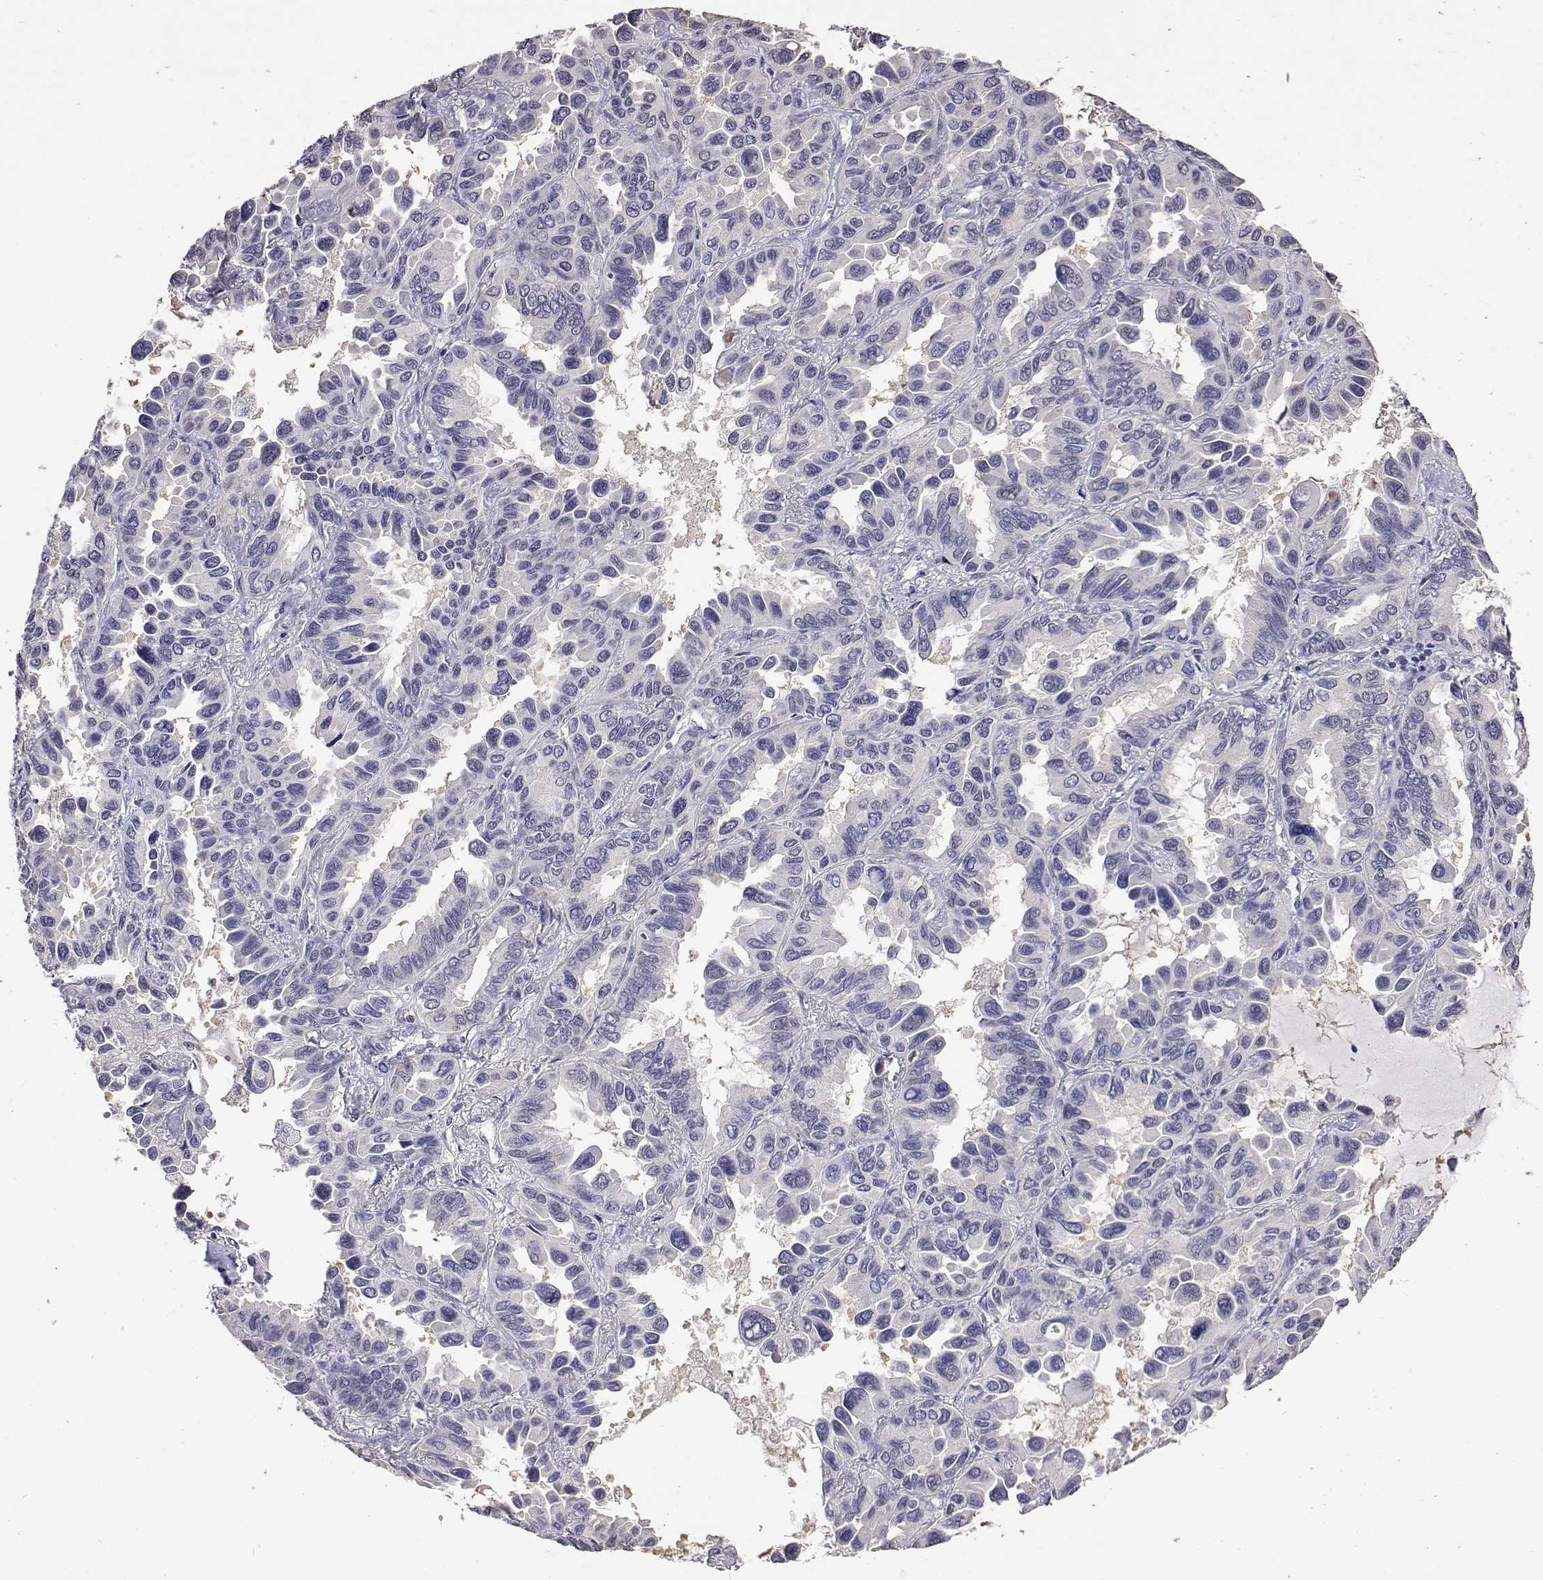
{"staining": {"intensity": "negative", "quantity": "none", "location": "none"}, "tissue": "lung cancer", "cell_type": "Tumor cells", "image_type": "cancer", "snomed": [{"axis": "morphology", "description": "Adenocarcinoma, NOS"}, {"axis": "topography", "description": "Lung"}], "caption": "This photomicrograph is of lung adenocarcinoma stained with IHC to label a protein in brown with the nuclei are counter-stained blue. There is no positivity in tumor cells.", "gene": "HNRNPA0", "patient": {"sex": "male", "age": 64}}